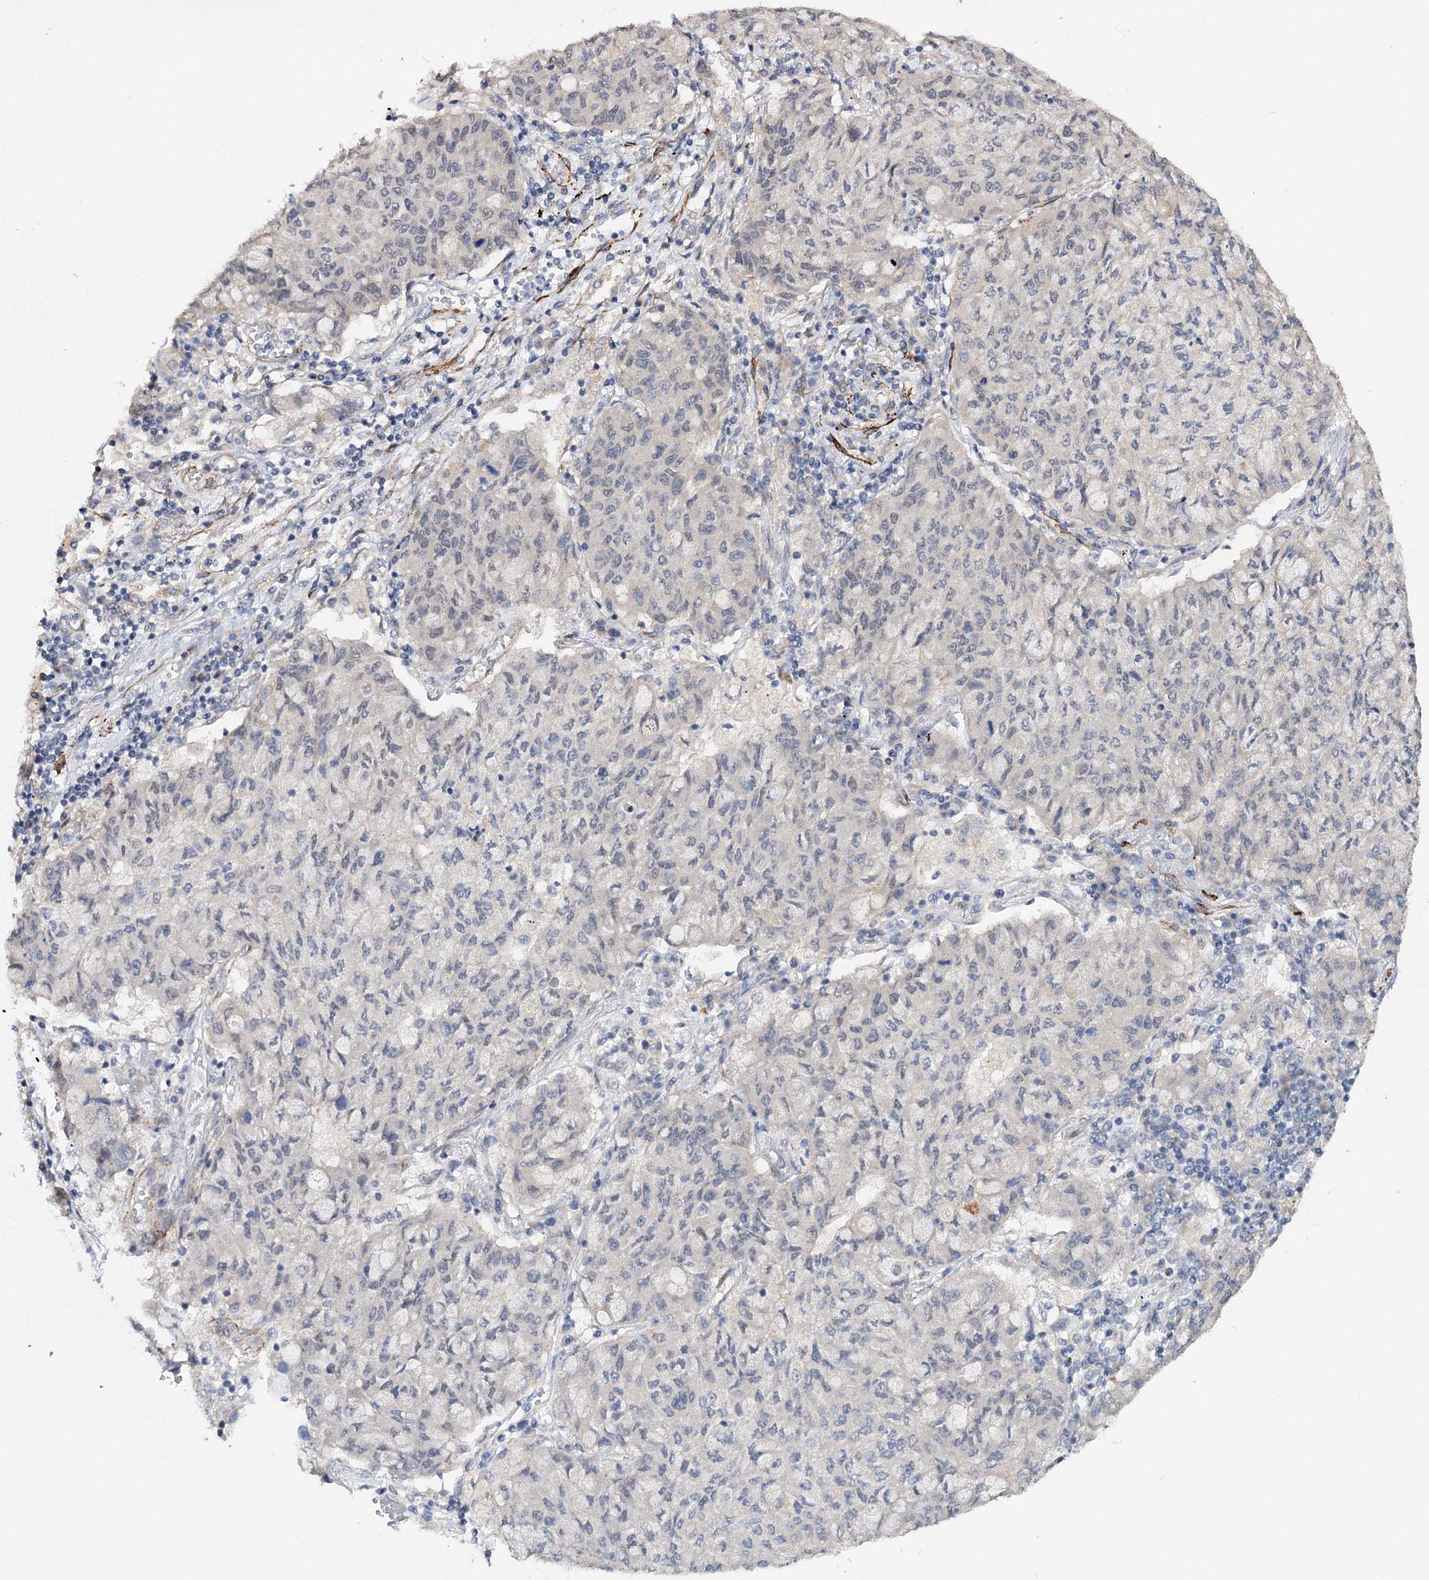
{"staining": {"intensity": "negative", "quantity": "none", "location": "none"}, "tissue": "lung cancer", "cell_type": "Tumor cells", "image_type": "cancer", "snomed": [{"axis": "morphology", "description": "Squamous cell carcinoma, NOS"}, {"axis": "topography", "description": "Lung"}], "caption": "Immunohistochemistry (IHC) micrograph of neoplastic tissue: human squamous cell carcinoma (lung) stained with DAB displays no significant protein positivity in tumor cells.", "gene": "CFAP46", "patient": {"sex": "male", "age": 74}}